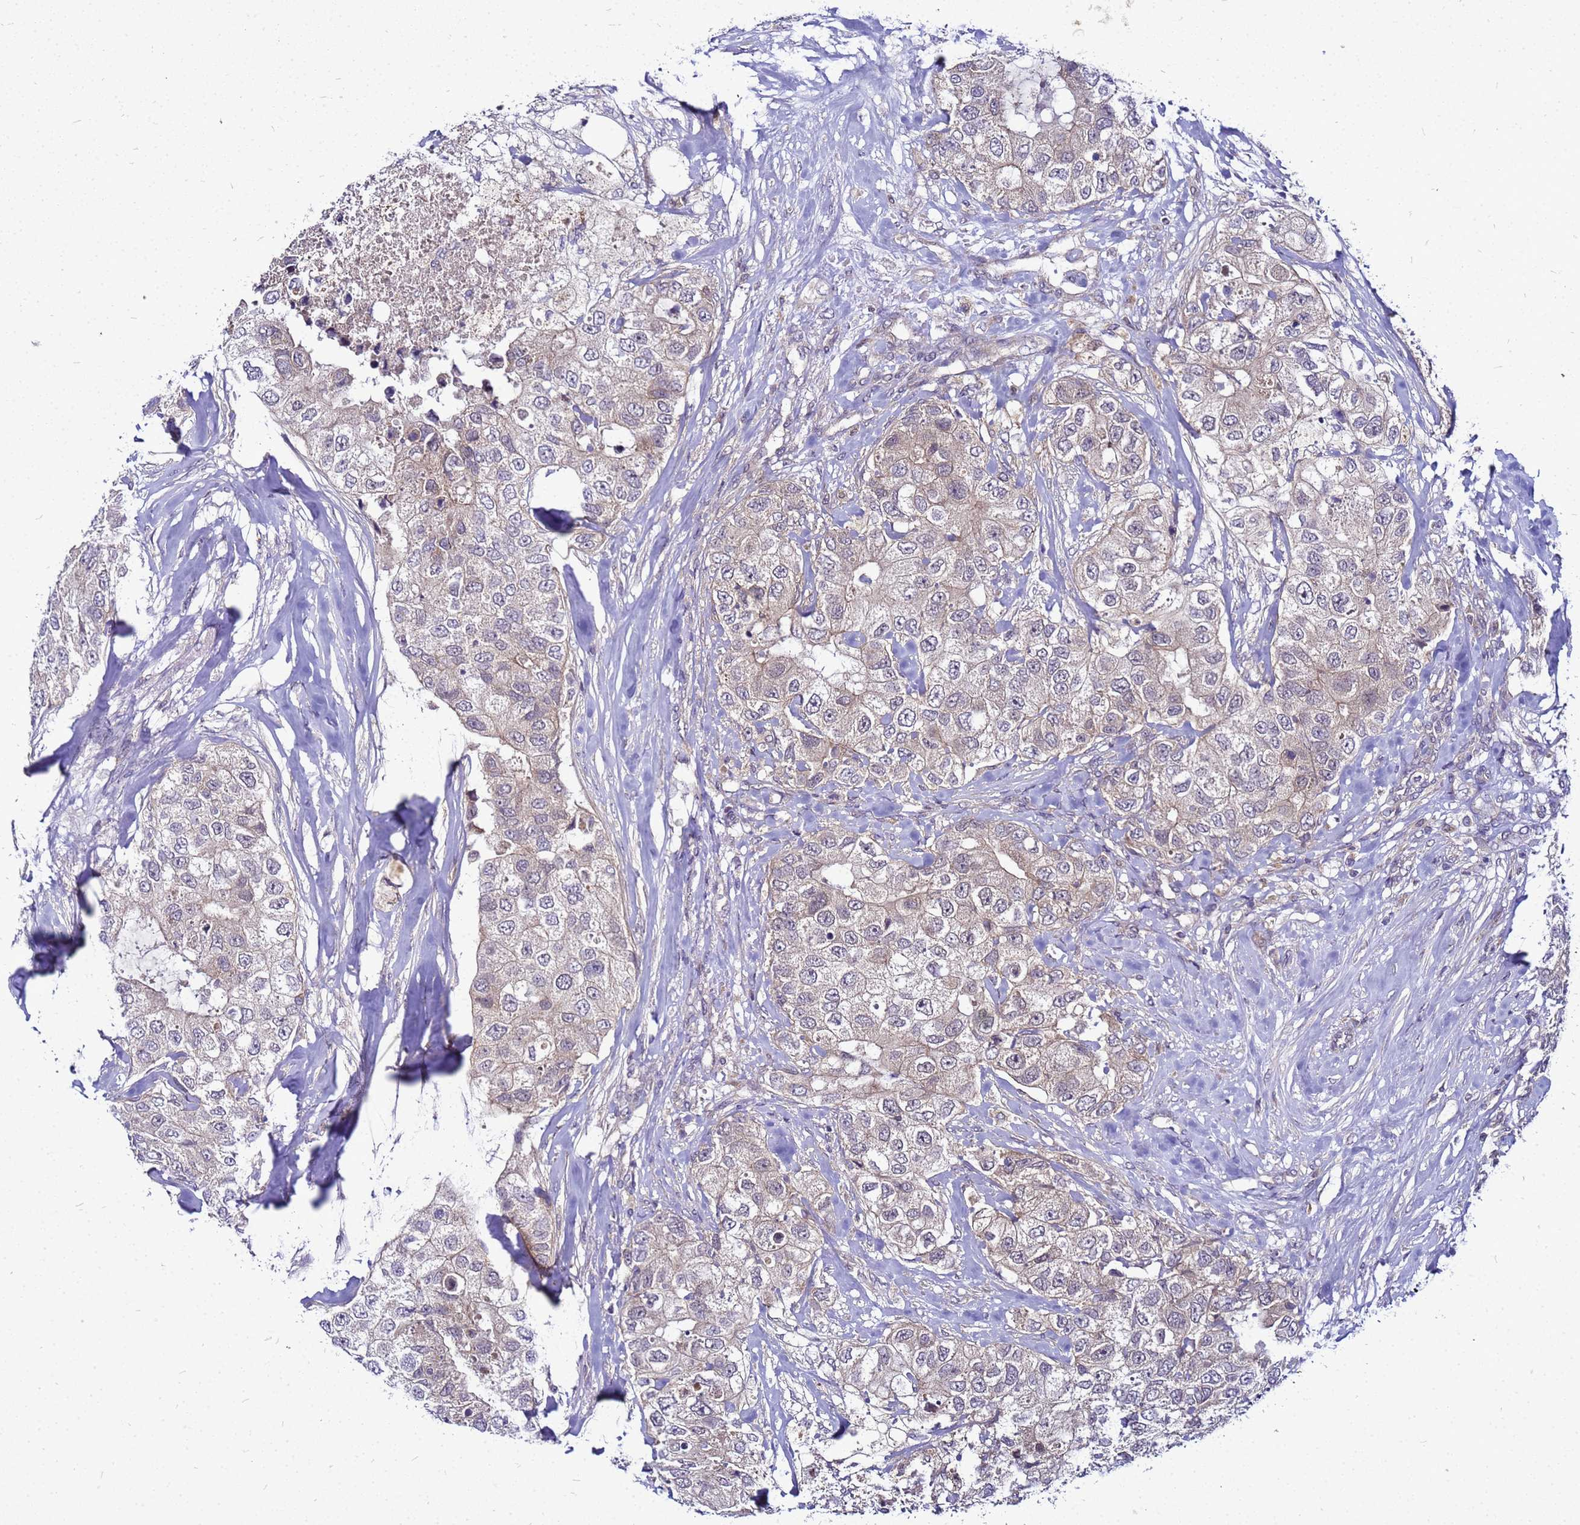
{"staining": {"intensity": "weak", "quantity": "<25%", "location": "cytoplasmic/membranous"}, "tissue": "breast cancer", "cell_type": "Tumor cells", "image_type": "cancer", "snomed": [{"axis": "morphology", "description": "Duct carcinoma"}, {"axis": "topography", "description": "Breast"}], "caption": "DAB (3,3'-diaminobenzidine) immunohistochemical staining of human breast infiltrating ductal carcinoma demonstrates no significant expression in tumor cells. (Brightfield microscopy of DAB (3,3'-diaminobenzidine) immunohistochemistry (IHC) at high magnification).", "gene": "SAT1", "patient": {"sex": "female", "age": 62}}